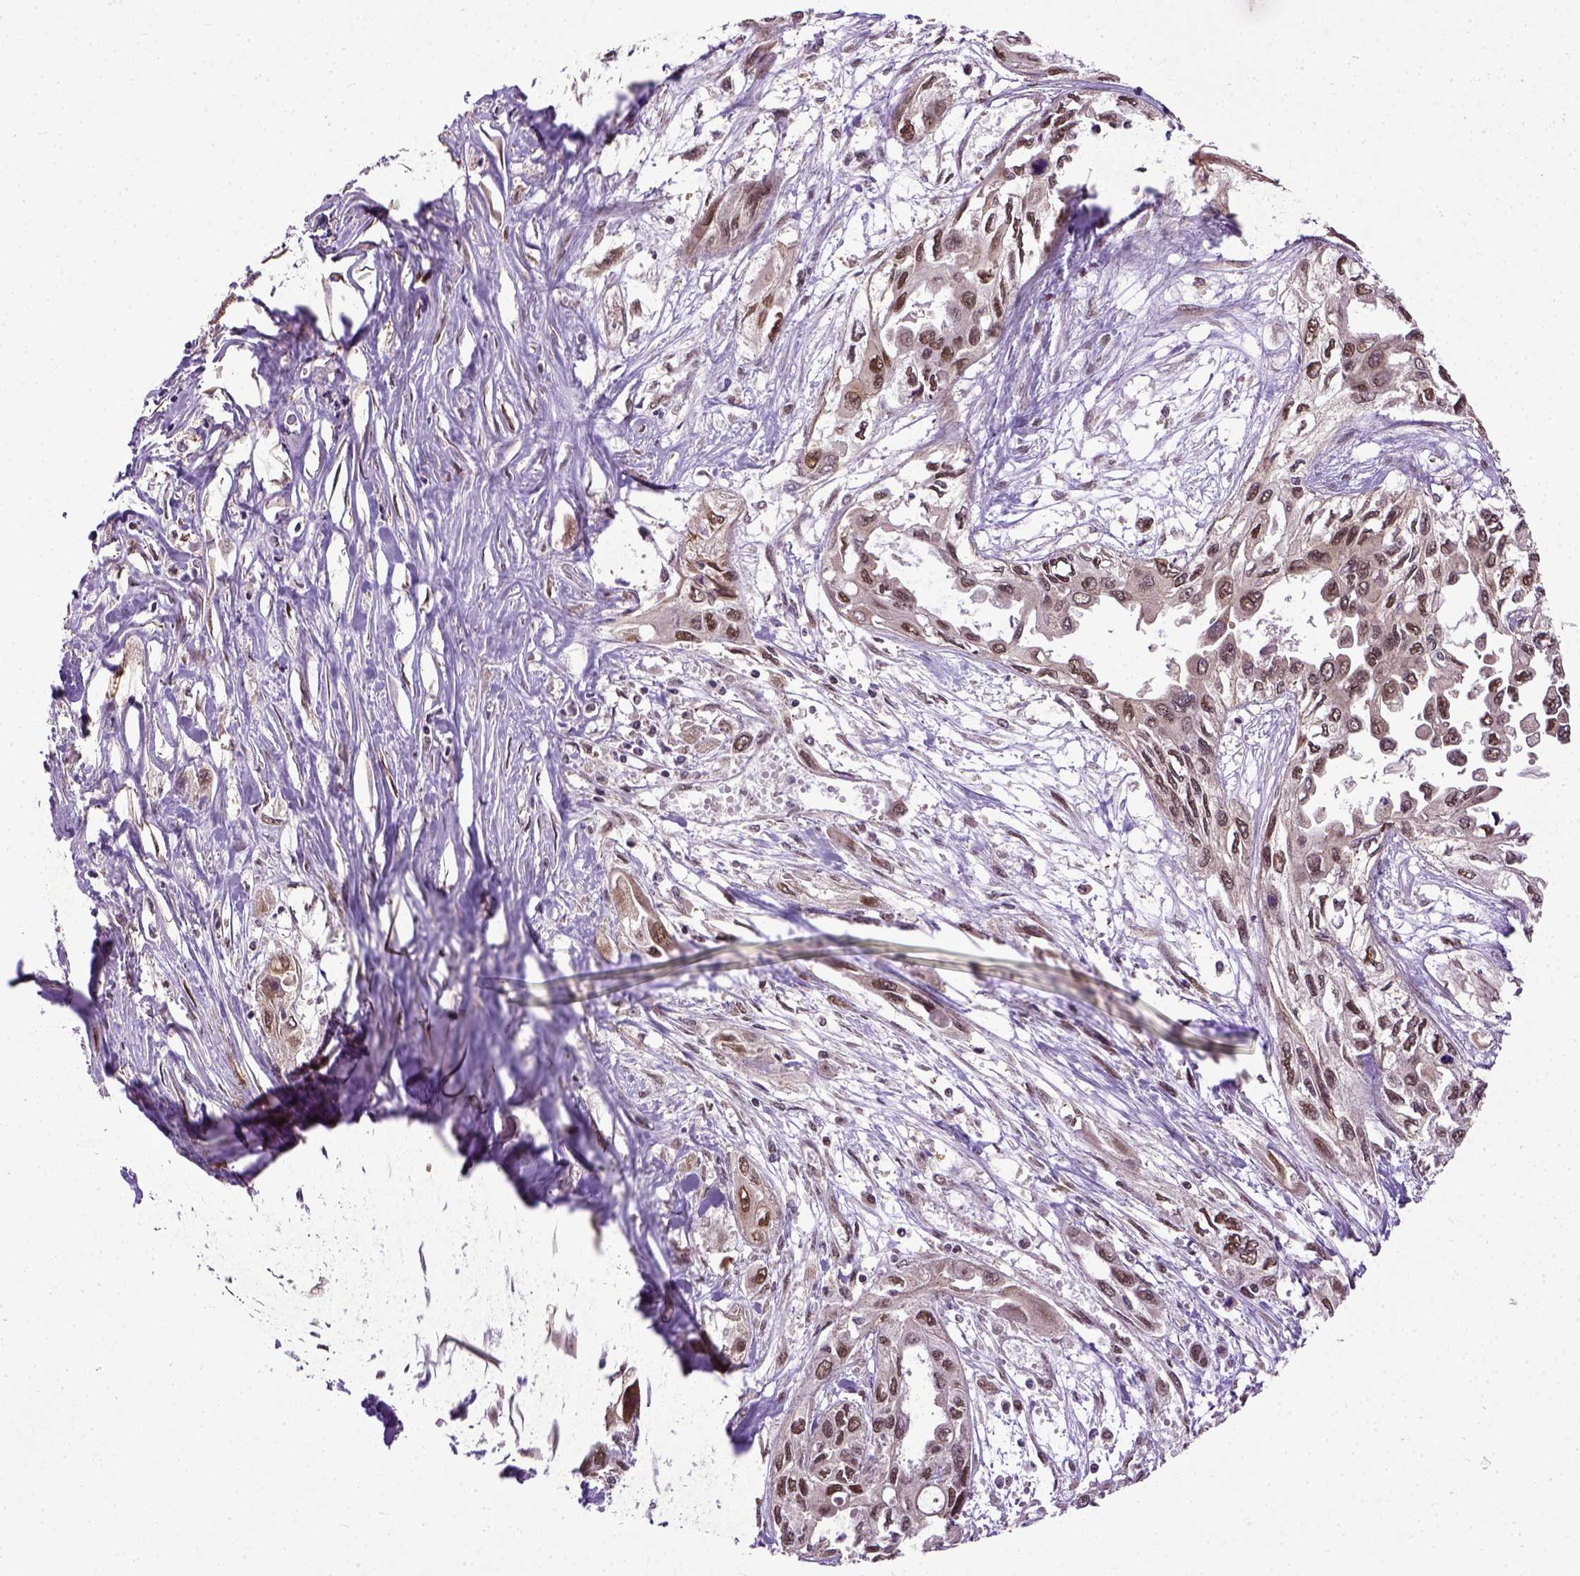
{"staining": {"intensity": "moderate", "quantity": ">75%", "location": "nuclear"}, "tissue": "pancreatic cancer", "cell_type": "Tumor cells", "image_type": "cancer", "snomed": [{"axis": "morphology", "description": "Adenocarcinoma, NOS"}, {"axis": "topography", "description": "Pancreas"}], "caption": "Immunohistochemistry image of neoplastic tissue: pancreatic cancer stained using immunohistochemistry demonstrates medium levels of moderate protein expression localized specifically in the nuclear of tumor cells, appearing as a nuclear brown color.", "gene": "UBA3", "patient": {"sex": "female", "age": 55}}